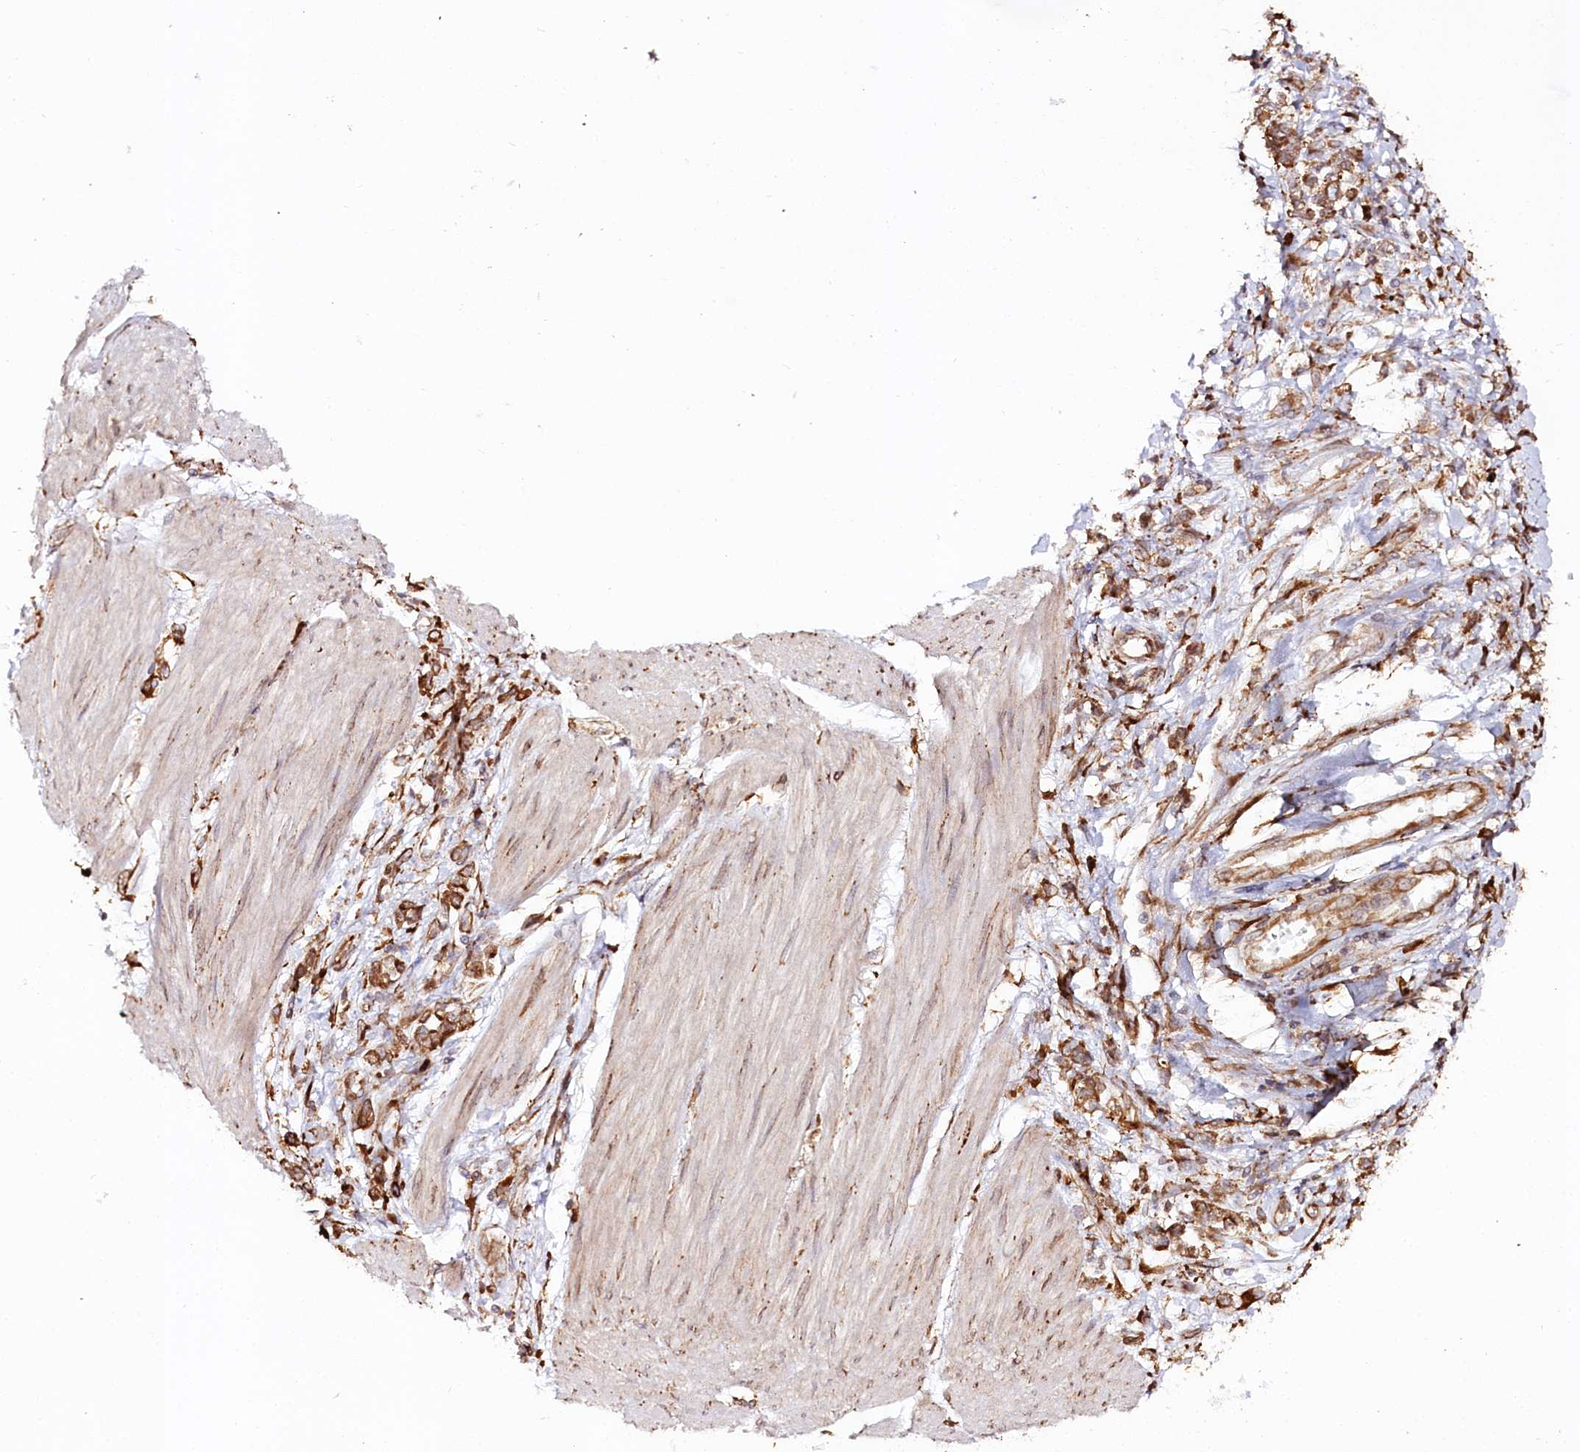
{"staining": {"intensity": "strong", "quantity": ">75%", "location": "cytoplasmic/membranous"}, "tissue": "stomach cancer", "cell_type": "Tumor cells", "image_type": "cancer", "snomed": [{"axis": "morphology", "description": "Adenocarcinoma, NOS"}, {"axis": "topography", "description": "Stomach"}], "caption": "The immunohistochemical stain shows strong cytoplasmic/membranous expression in tumor cells of adenocarcinoma (stomach) tissue.", "gene": "CNPY2", "patient": {"sex": "female", "age": 76}}